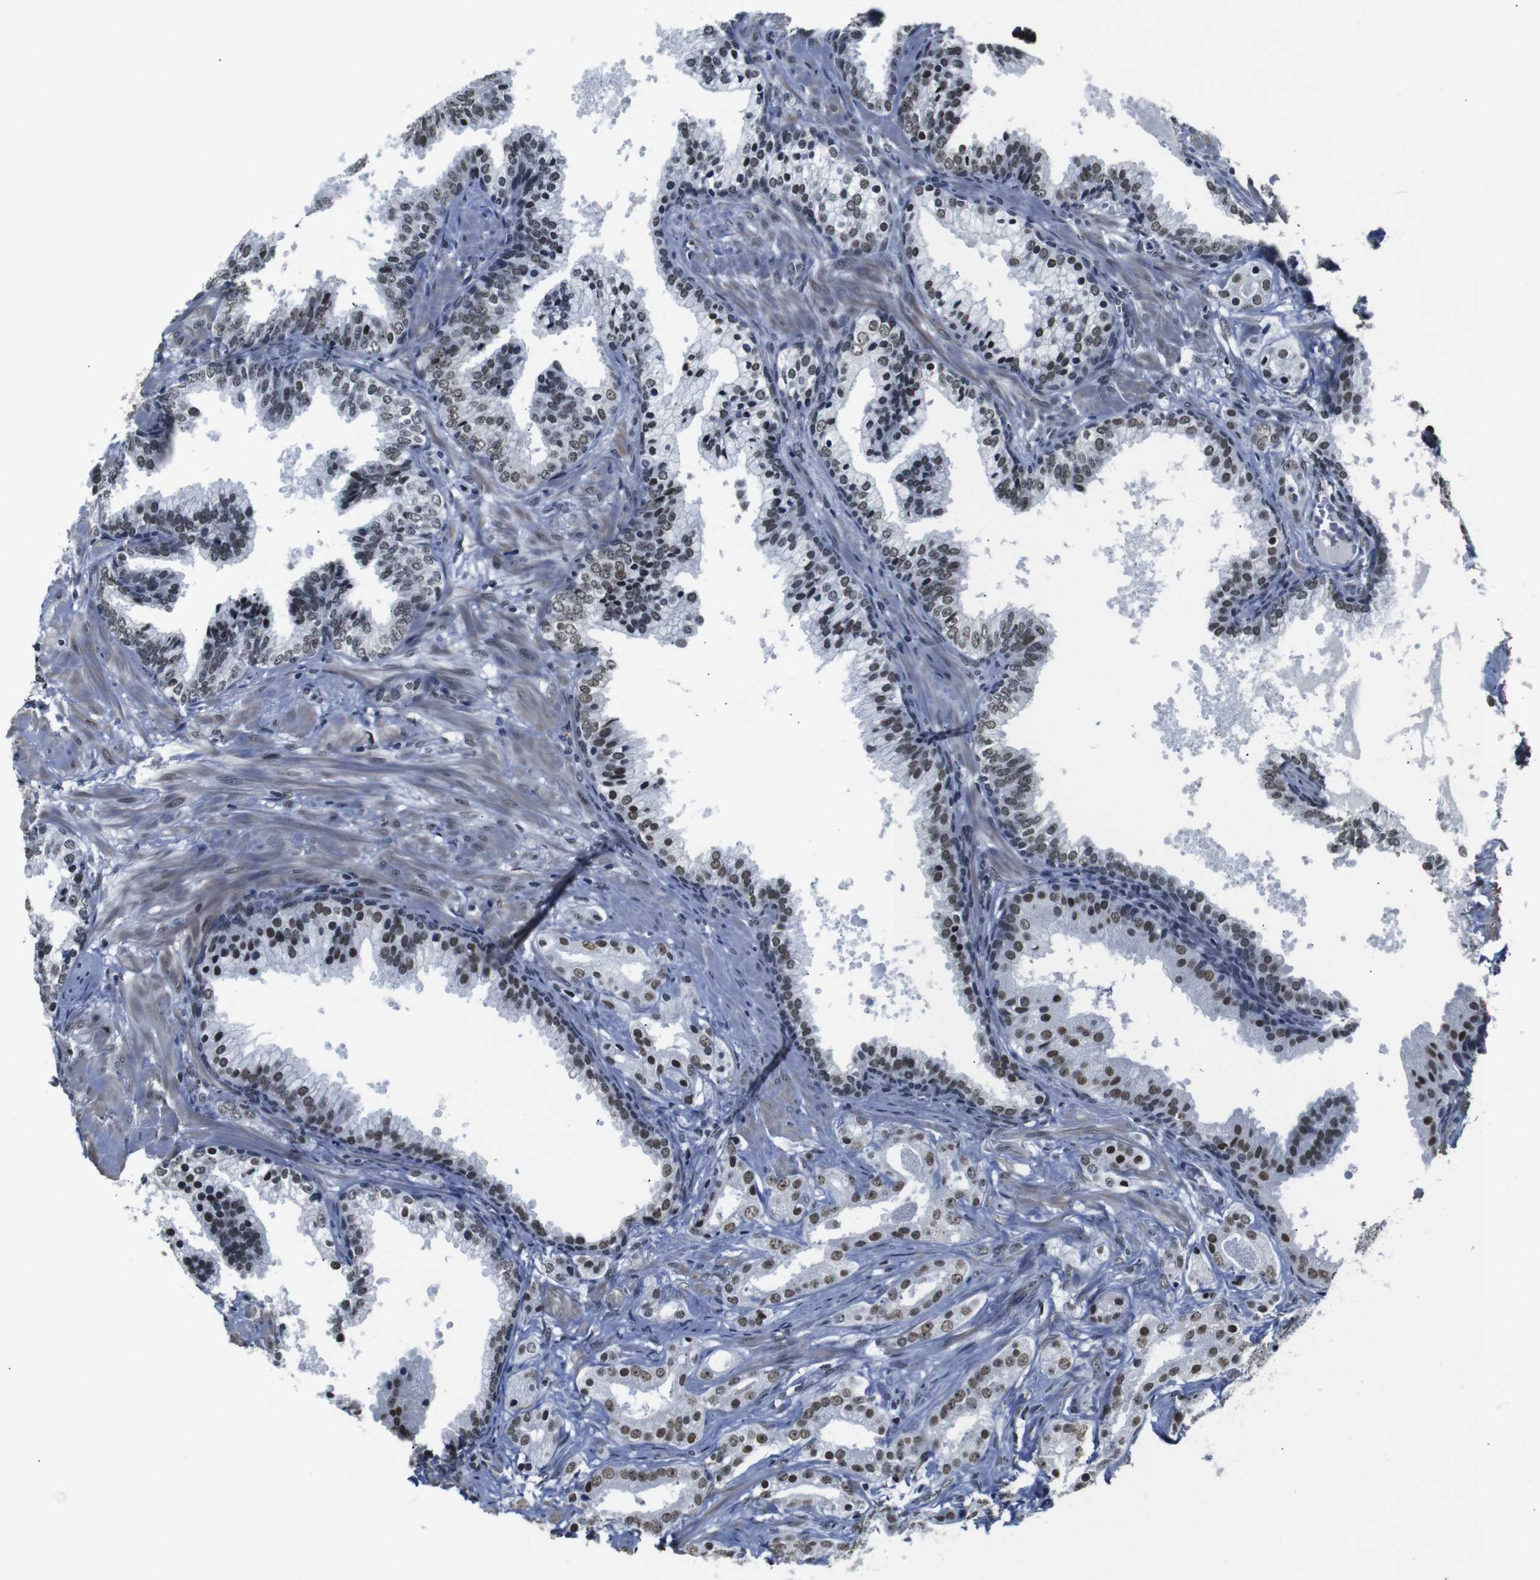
{"staining": {"intensity": "moderate", "quantity": ">75%", "location": "nuclear"}, "tissue": "prostate cancer", "cell_type": "Tumor cells", "image_type": "cancer", "snomed": [{"axis": "morphology", "description": "Adenocarcinoma, Low grade"}, {"axis": "topography", "description": "Prostate"}], "caption": "High-power microscopy captured an immunohistochemistry (IHC) histopathology image of prostate cancer (adenocarcinoma (low-grade)), revealing moderate nuclear positivity in approximately >75% of tumor cells.", "gene": "ILDR2", "patient": {"sex": "male", "age": 59}}